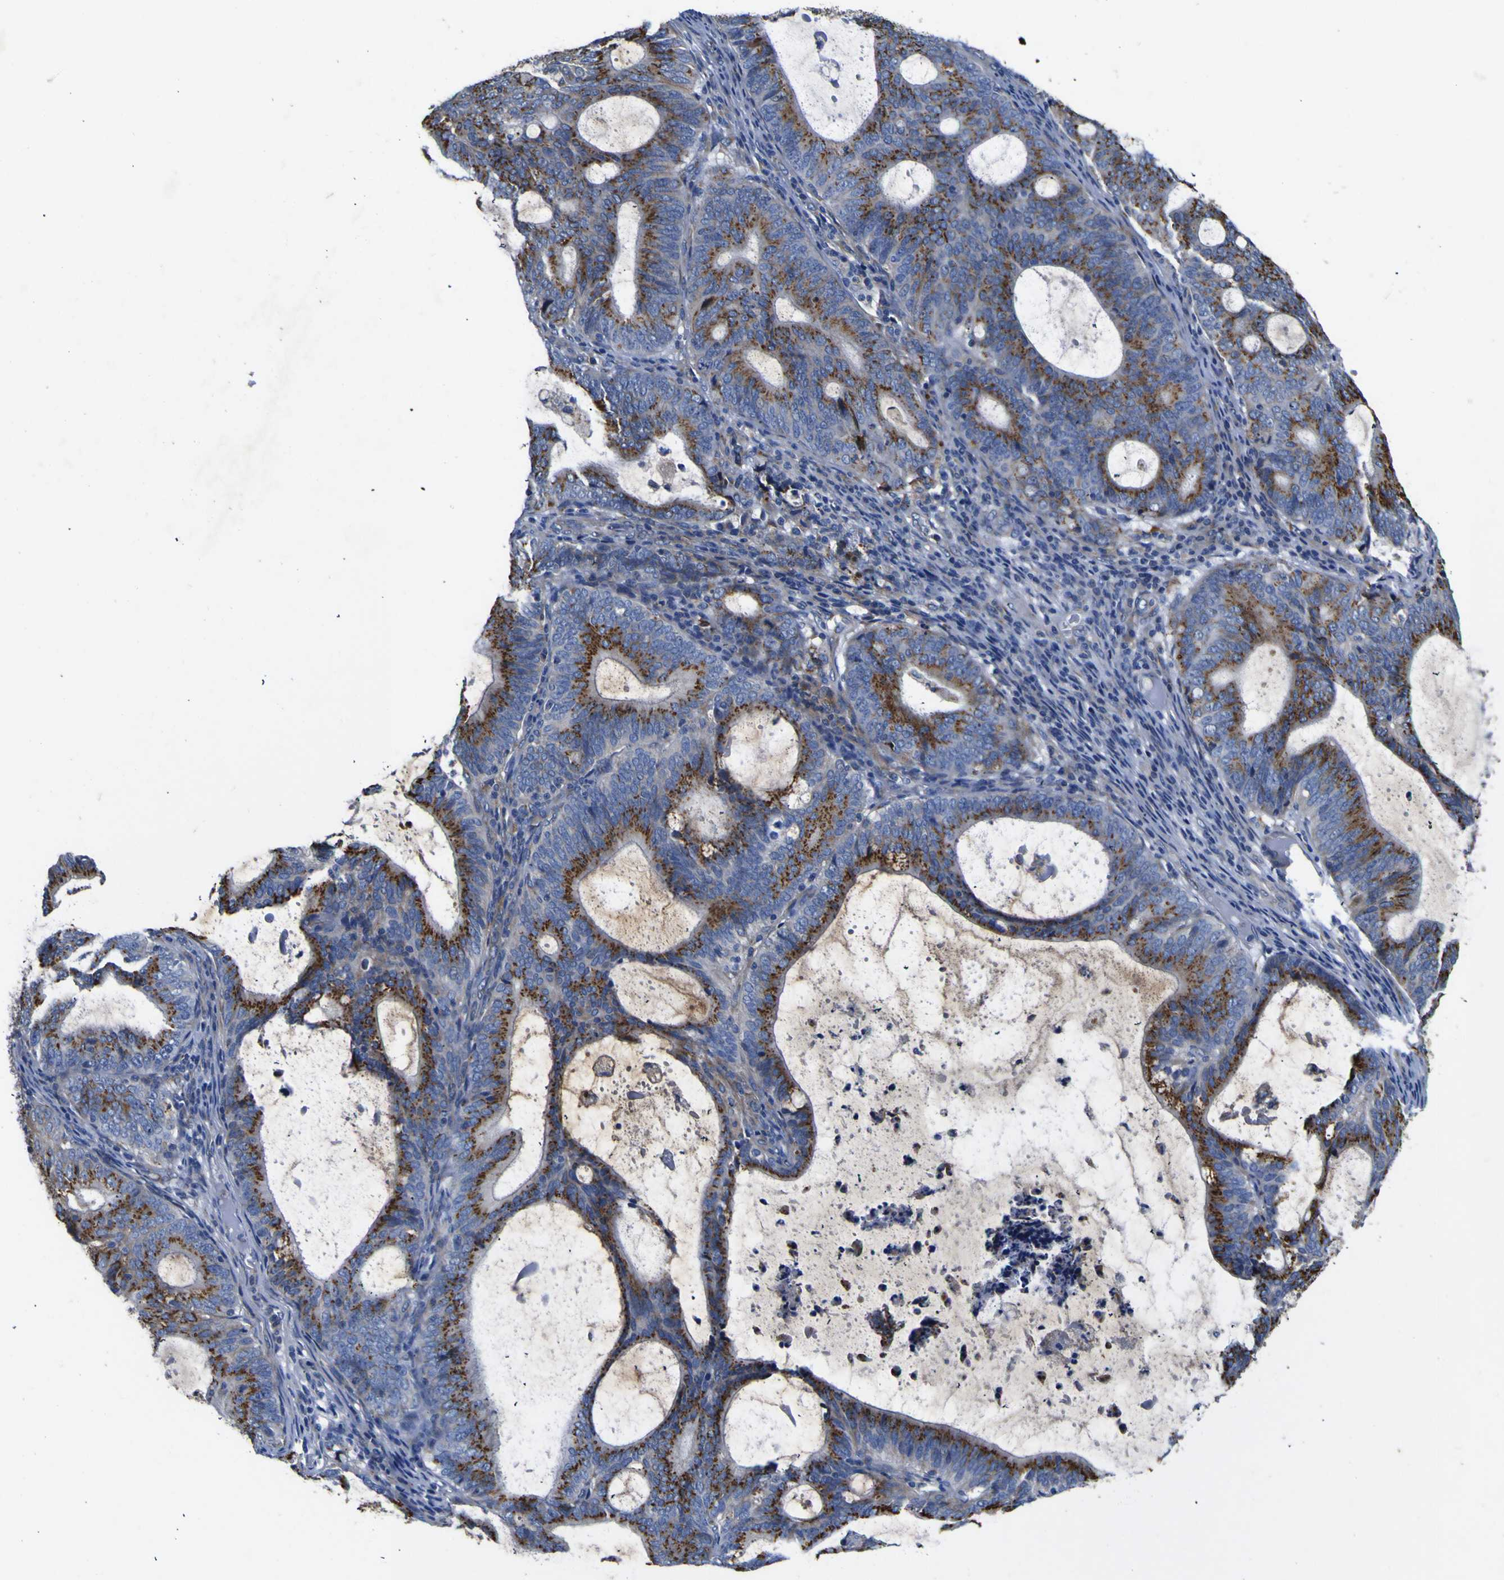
{"staining": {"intensity": "strong", "quantity": ">75%", "location": "cytoplasmic/membranous"}, "tissue": "endometrial cancer", "cell_type": "Tumor cells", "image_type": "cancer", "snomed": [{"axis": "morphology", "description": "Adenocarcinoma, NOS"}, {"axis": "topography", "description": "Uterus"}], "caption": "The immunohistochemical stain labels strong cytoplasmic/membranous positivity in tumor cells of adenocarcinoma (endometrial) tissue.", "gene": "COA1", "patient": {"sex": "female", "age": 83}}